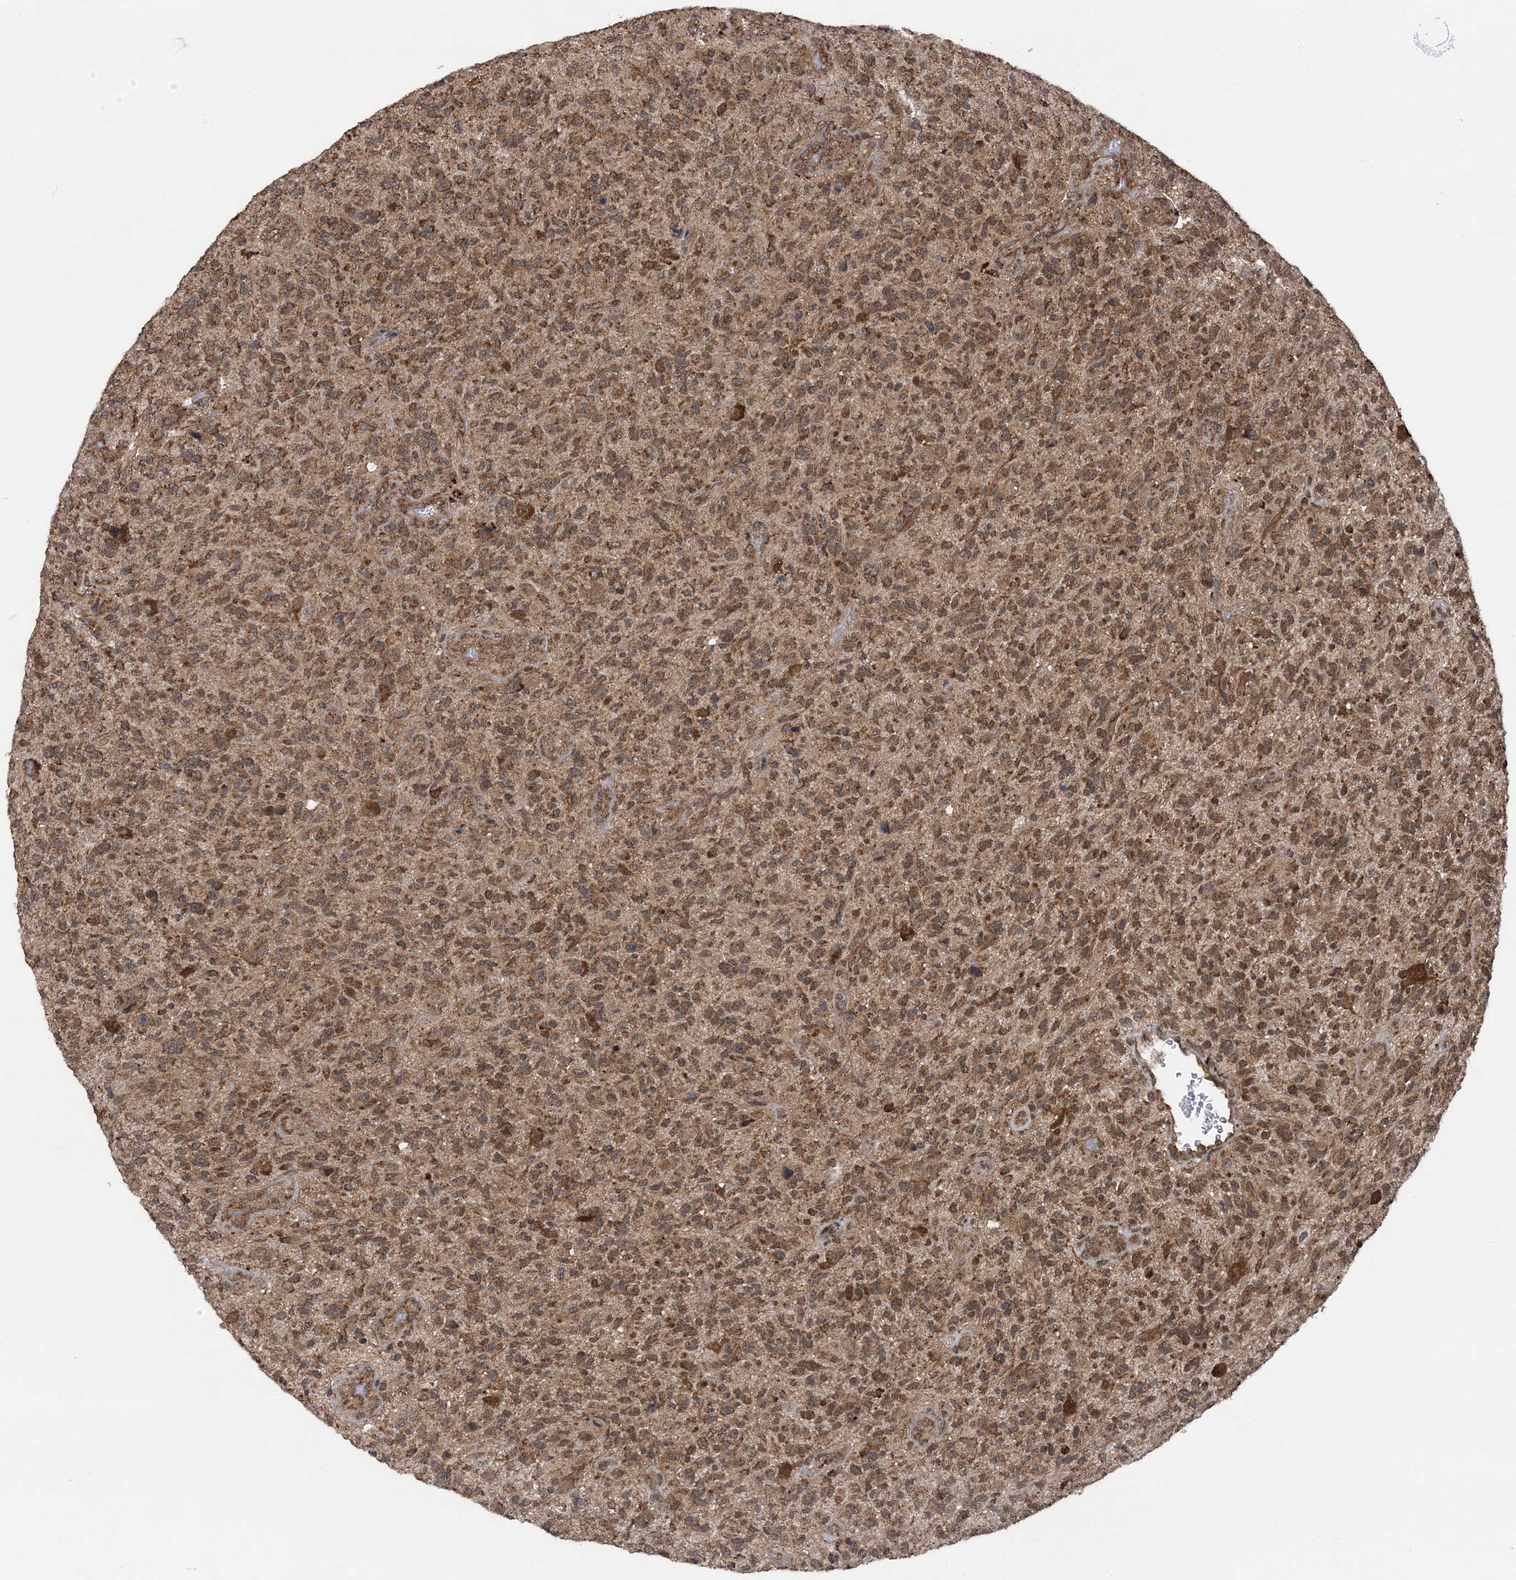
{"staining": {"intensity": "moderate", "quantity": ">75%", "location": "cytoplasmic/membranous"}, "tissue": "glioma", "cell_type": "Tumor cells", "image_type": "cancer", "snomed": [{"axis": "morphology", "description": "Glioma, malignant, High grade"}, {"axis": "topography", "description": "Brain"}], "caption": "Human malignant high-grade glioma stained for a protein (brown) shows moderate cytoplasmic/membranous positive positivity in approximately >75% of tumor cells.", "gene": "PCBP1", "patient": {"sex": "male", "age": 47}}